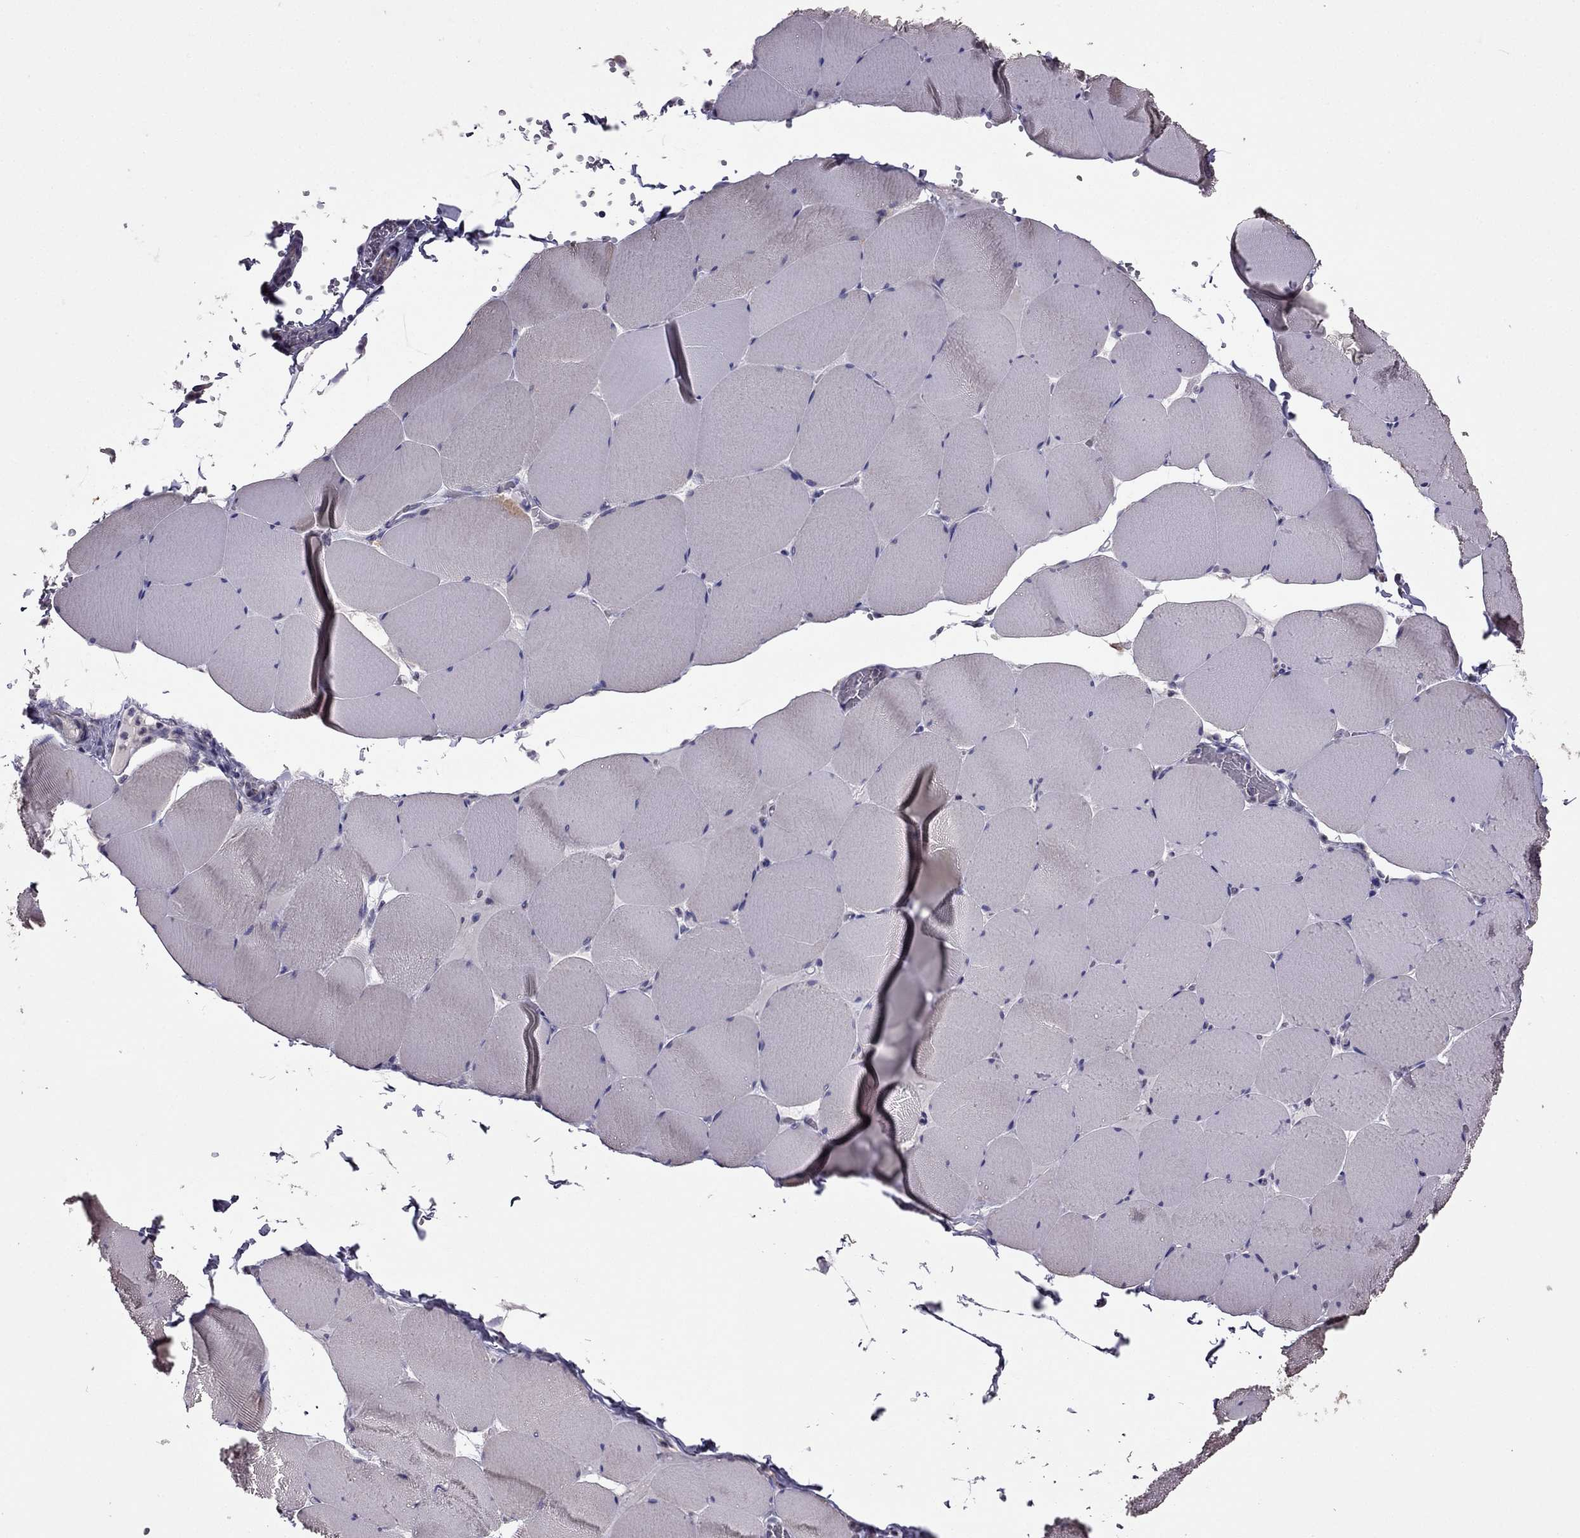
{"staining": {"intensity": "negative", "quantity": "none", "location": "none"}, "tissue": "skeletal muscle", "cell_type": "Myocytes", "image_type": "normal", "snomed": [{"axis": "morphology", "description": "Normal tissue, NOS"}, {"axis": "morphology", "description": "Malignant melanoma, Metastatic site"}, {"axis": "topography", "description": "Skeletal muscle"}], "caption": "IHC photomicrograph of normal skeletal muscle stained for a protein (brown), which reveals no positivity in myocytes.", "gene": "CDH9", "patient": {"sex": "male", "age": 50}}